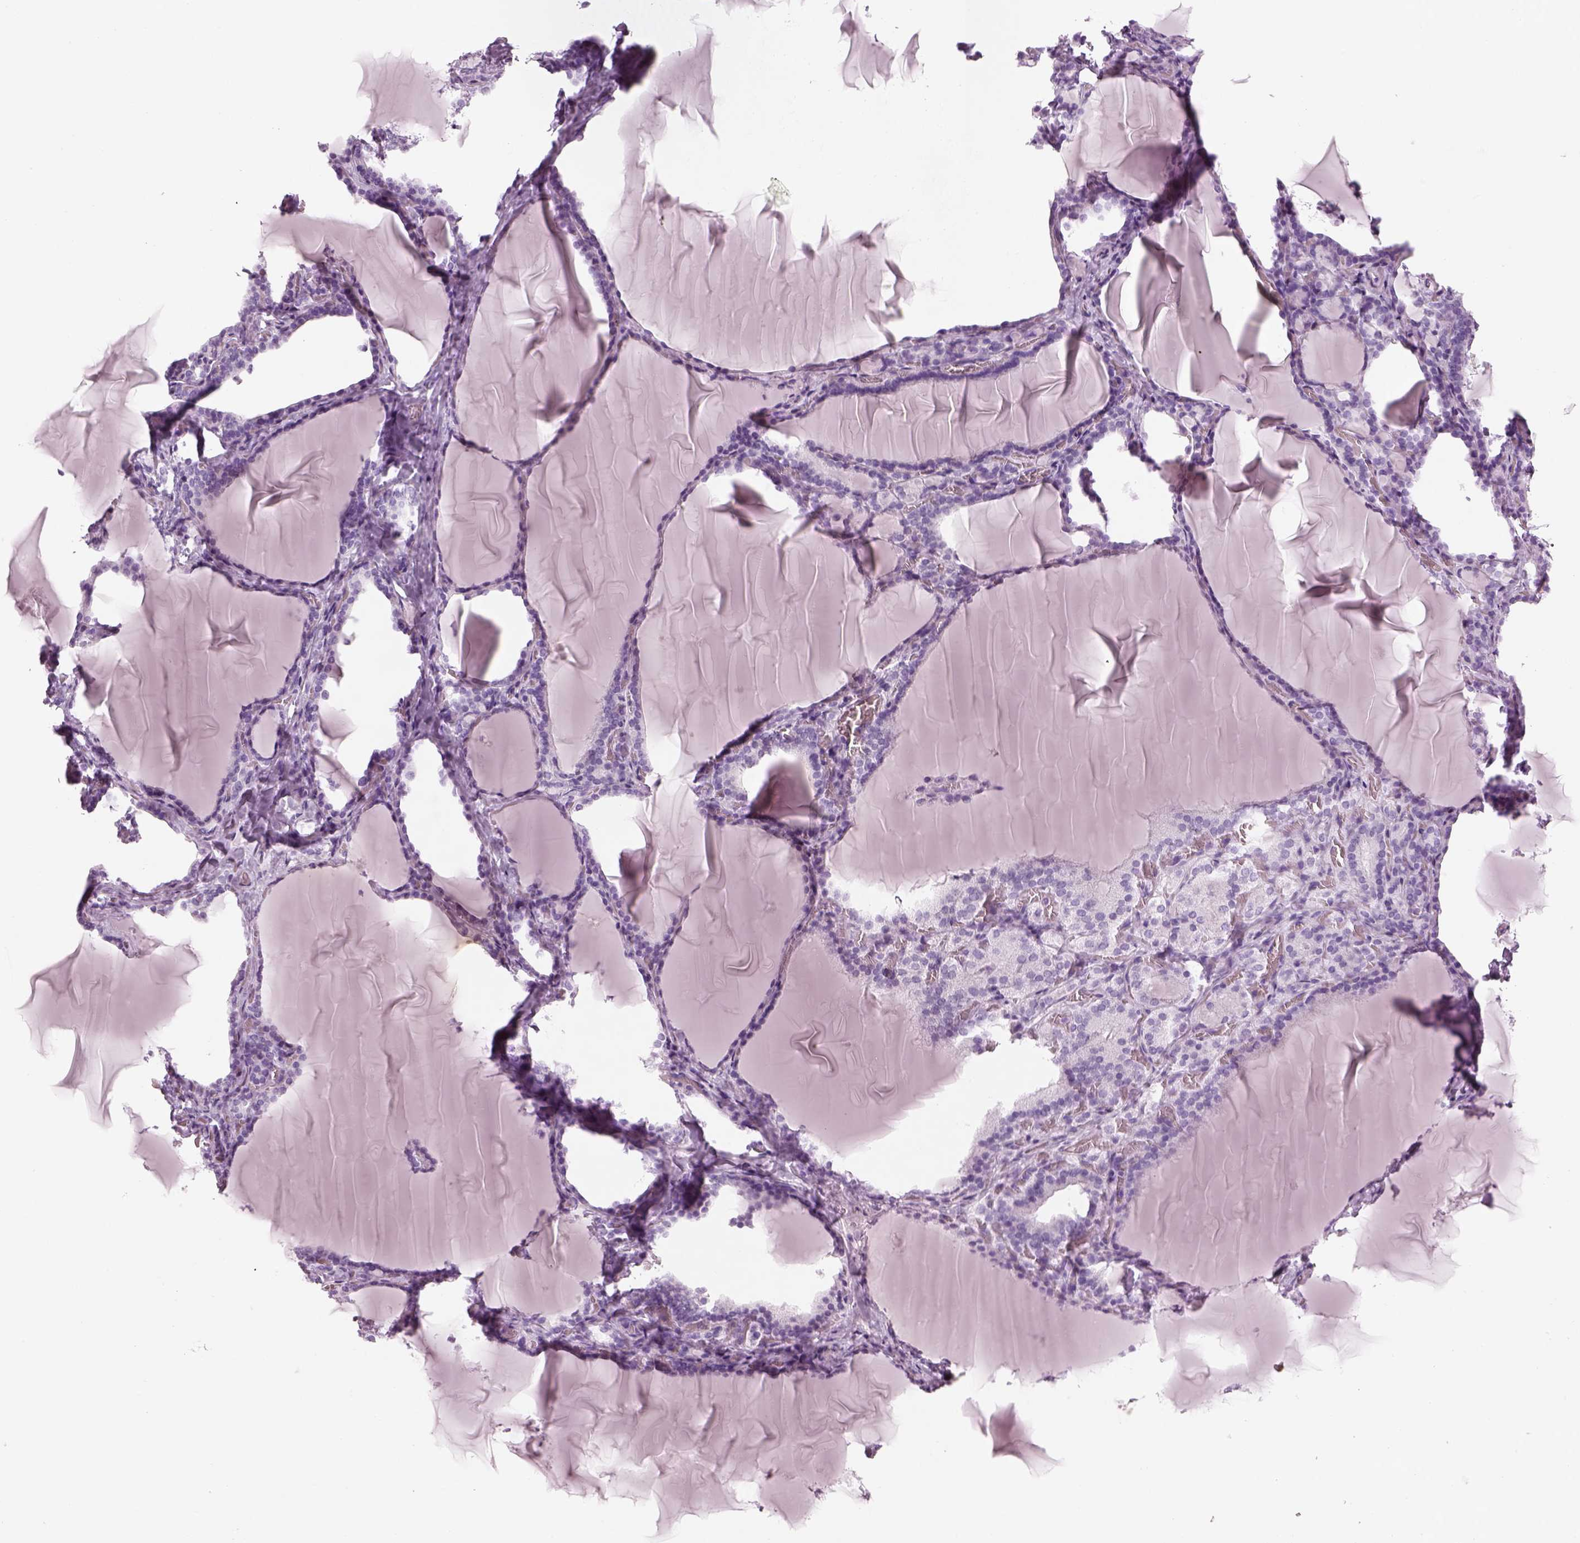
{"staining": {"intensity": "negative", "quantity": "none", "location": "none"}, "tissue": "thyroid gland", "cell_type": "Glandular cells", "image_type": "normal", "snomed": [{"axis": "morphology", "description": "Normal tissue, NOS"}, {"axis": "morphology", "description": "Hyperplasia, NOS"}, {"axis": "topography", "description": "Thyroid gland"}], "caption": "DAB (3,3'-diaminobenzidine) immunohistochemical staining of benign thyroid gland demonstrates no significant expression in glandular cells. The staining was performed using DAB to visualize the protein expression in brown, while the nuclei were stained in blue with hematoxylin (Magnification: 20x).", "gene": "SAG", "patient": {"sex": "female", "age": 27}}